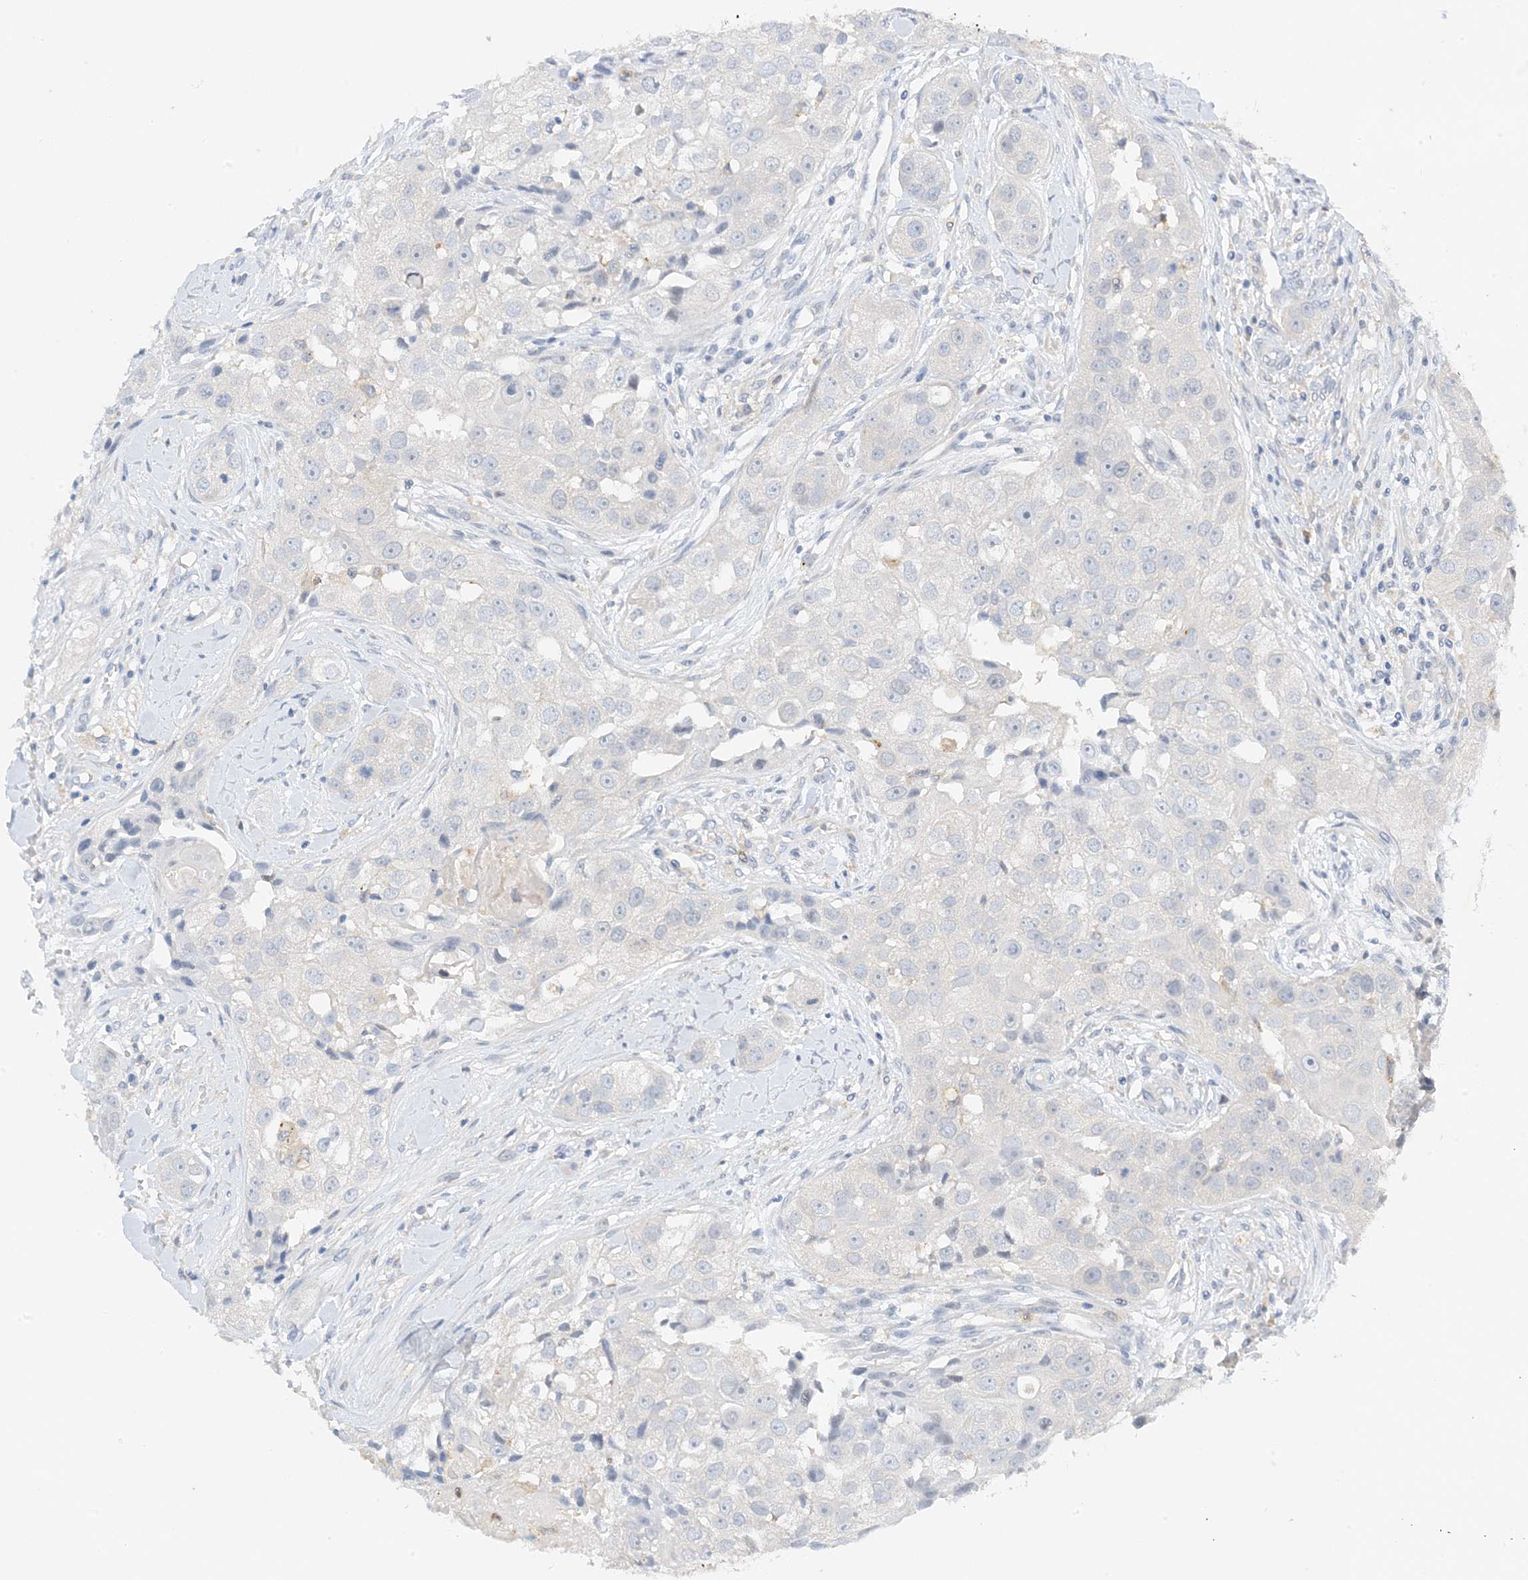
{"staining": {"intensity": "negative", "quantity": "none", "location": "none"}, "tissue": "head and neck cancer", "cell_type": "Tumor cells", "image_type": "cancer", "snomed": [{"axis": "morphology", "description": "Normal tissue, NOS"}, {"axis": "morphology", "description": "Squamous cell carcinoma, NOS"}, {"axis": "topography", "description": "Skeletal muscle"}, {"axis": "topography", "description": "Head-Neck"}], "caption": "The photomicrograph displays no staining of tumor cells in head and neck cancer.", "gene": "KIFBP", "patient": {"sex": "male", "age": 51}}